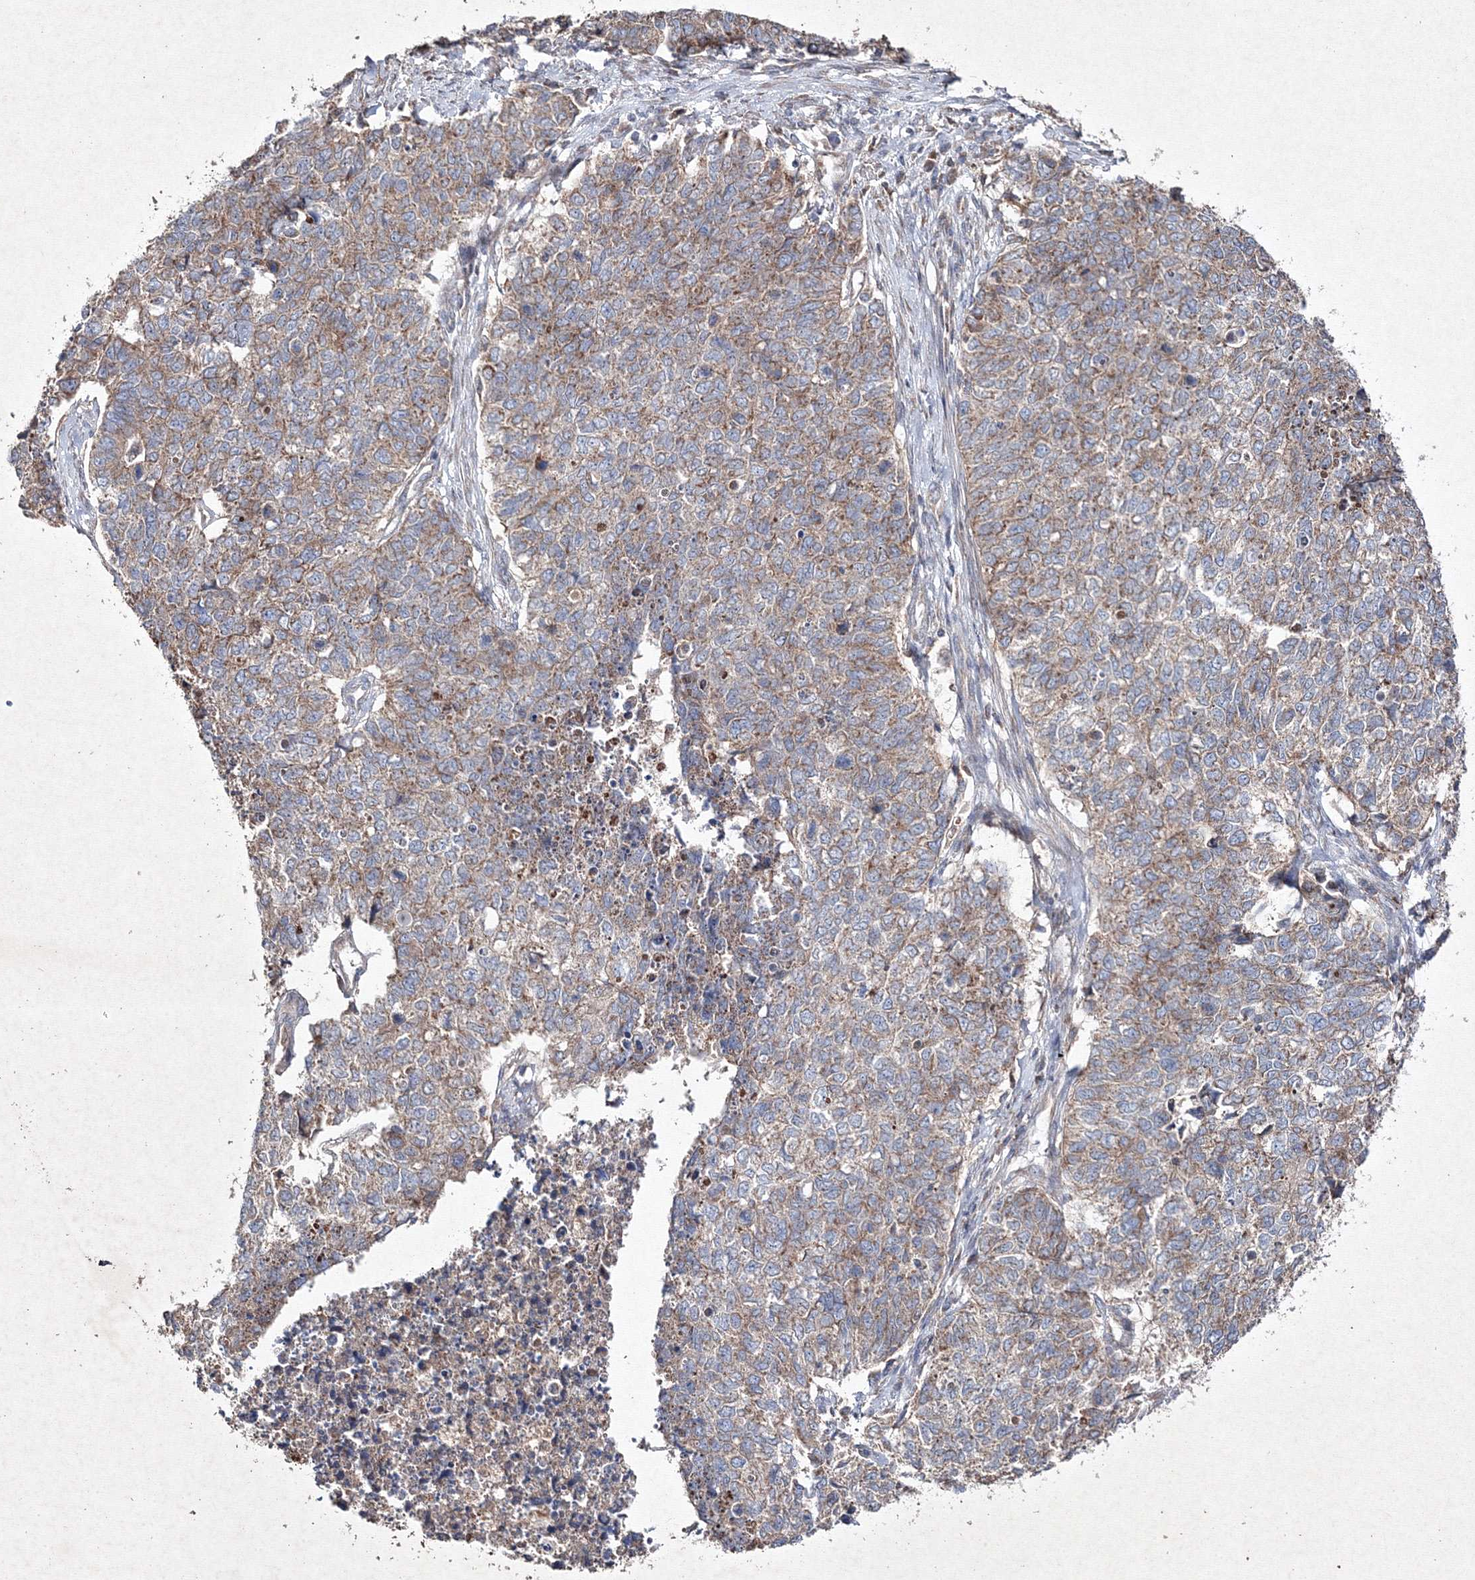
{"staining": {"intensity": "moderate", "quantity": ">75%", "location": "cytoplasmic/membranous"}, "tissue": "cervical cancer", "cell_type": "Tumor cells", "image_type": "cancer", "snomed": [{"axis": "morphology", "description": "Squamous cell carcinoma, NOS"}, {"axis": "topography", "description": "Cervix"}], "caption": "Immunohistochemical staining of cervical cancer (squamous cell carcinoma) demonstrates medium levels of moderate cytoplasmic/membranous protein staining in about >75% of tumor cells.", "gene": "GFM1", "patient": {"sex": "female", "age": 63}}